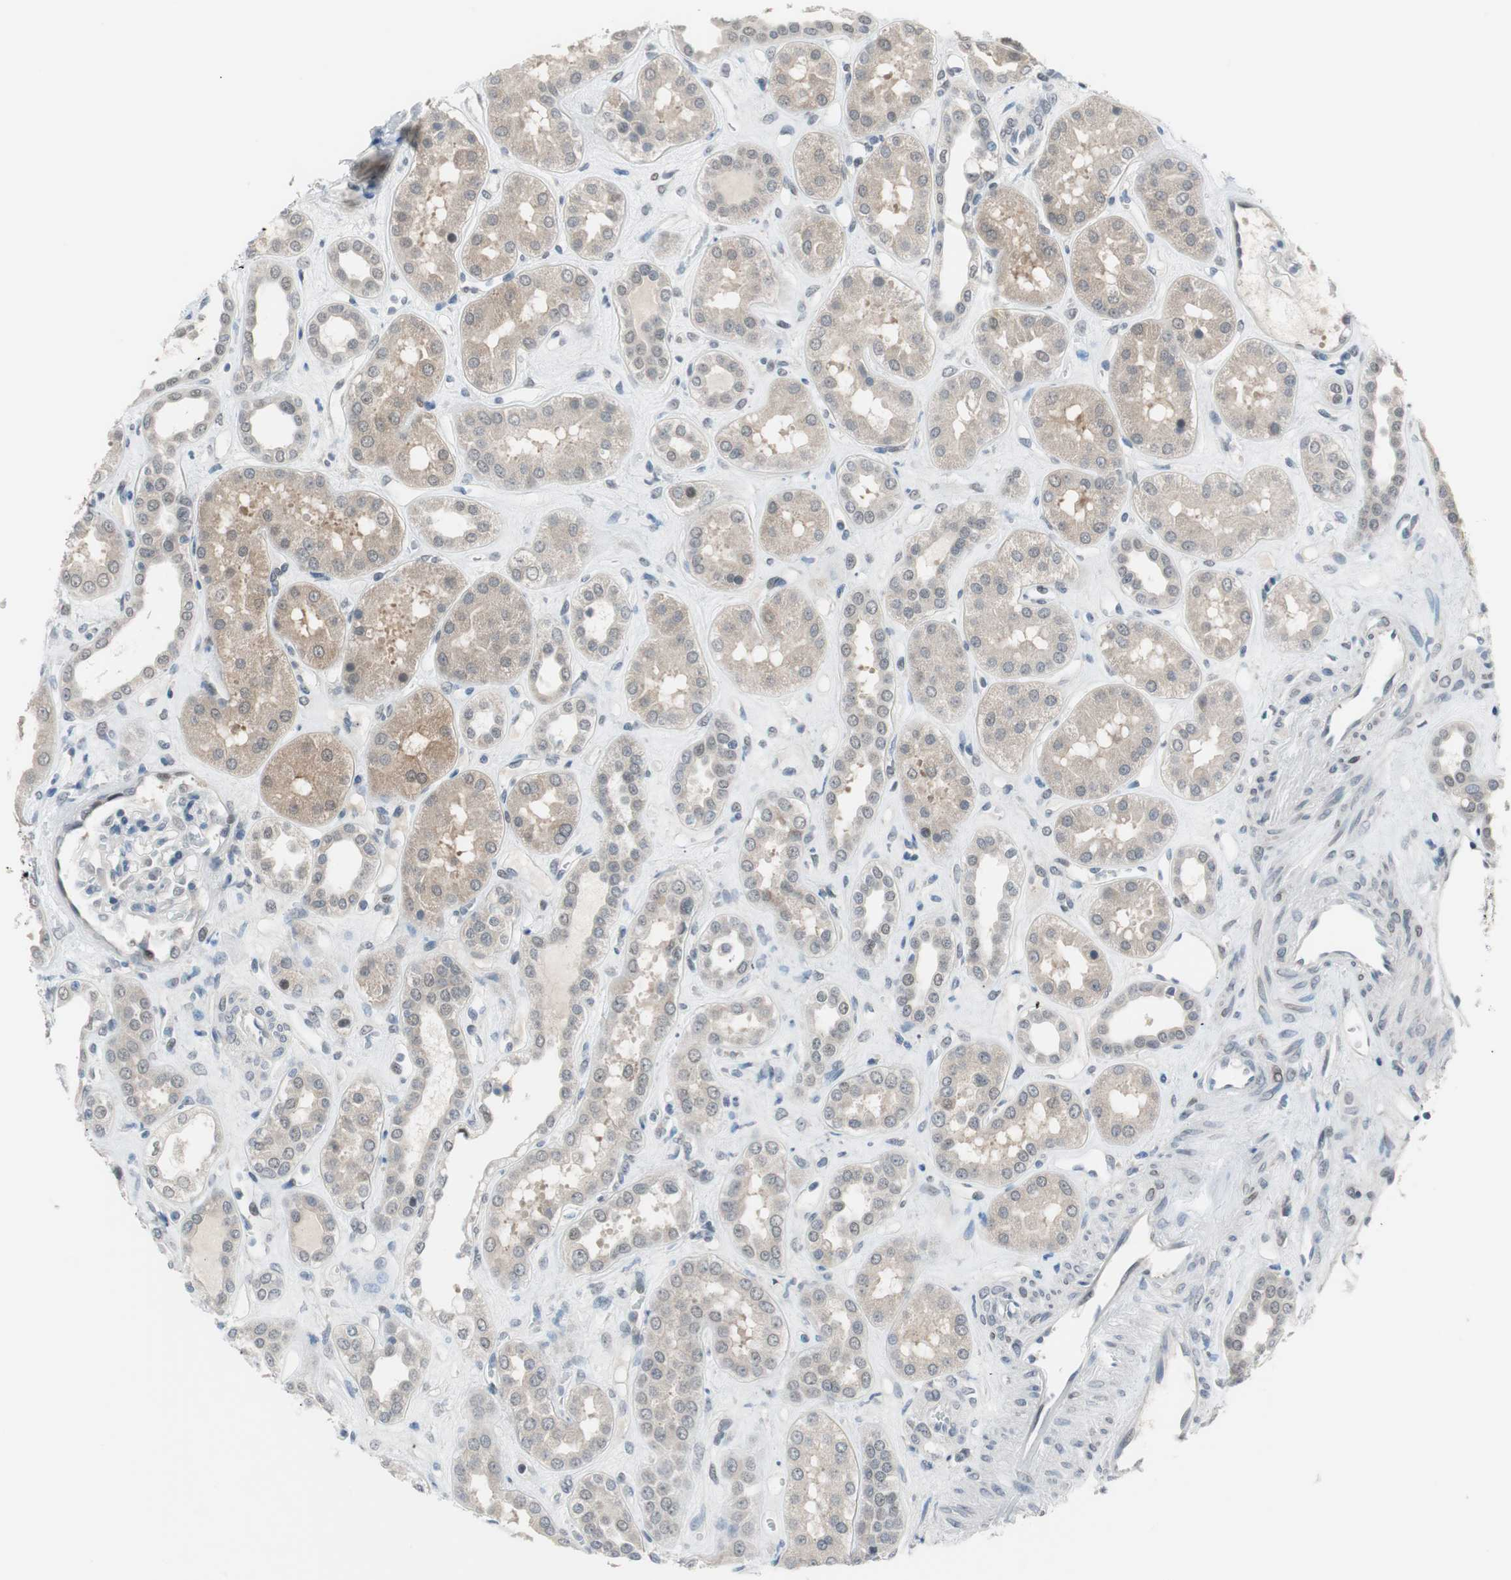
{"staining": {"intensity": "negative", "quantity": "none", "location": "none"}, "tissue": "kidney", "cell_type": "Cells in glomeruli", "image_type": "normal", "snomed": [{"axis": "morphology", "description": "Normal tissue, NOS"}, {"axis": "topography", "description": "Kidney"}], "caption": "Protein analysis of normal kidney demonstrates no significant positivity in cells in glomeruli.", "gene": "GRHL1", "patient": {"sex": "male", "age": 59}}